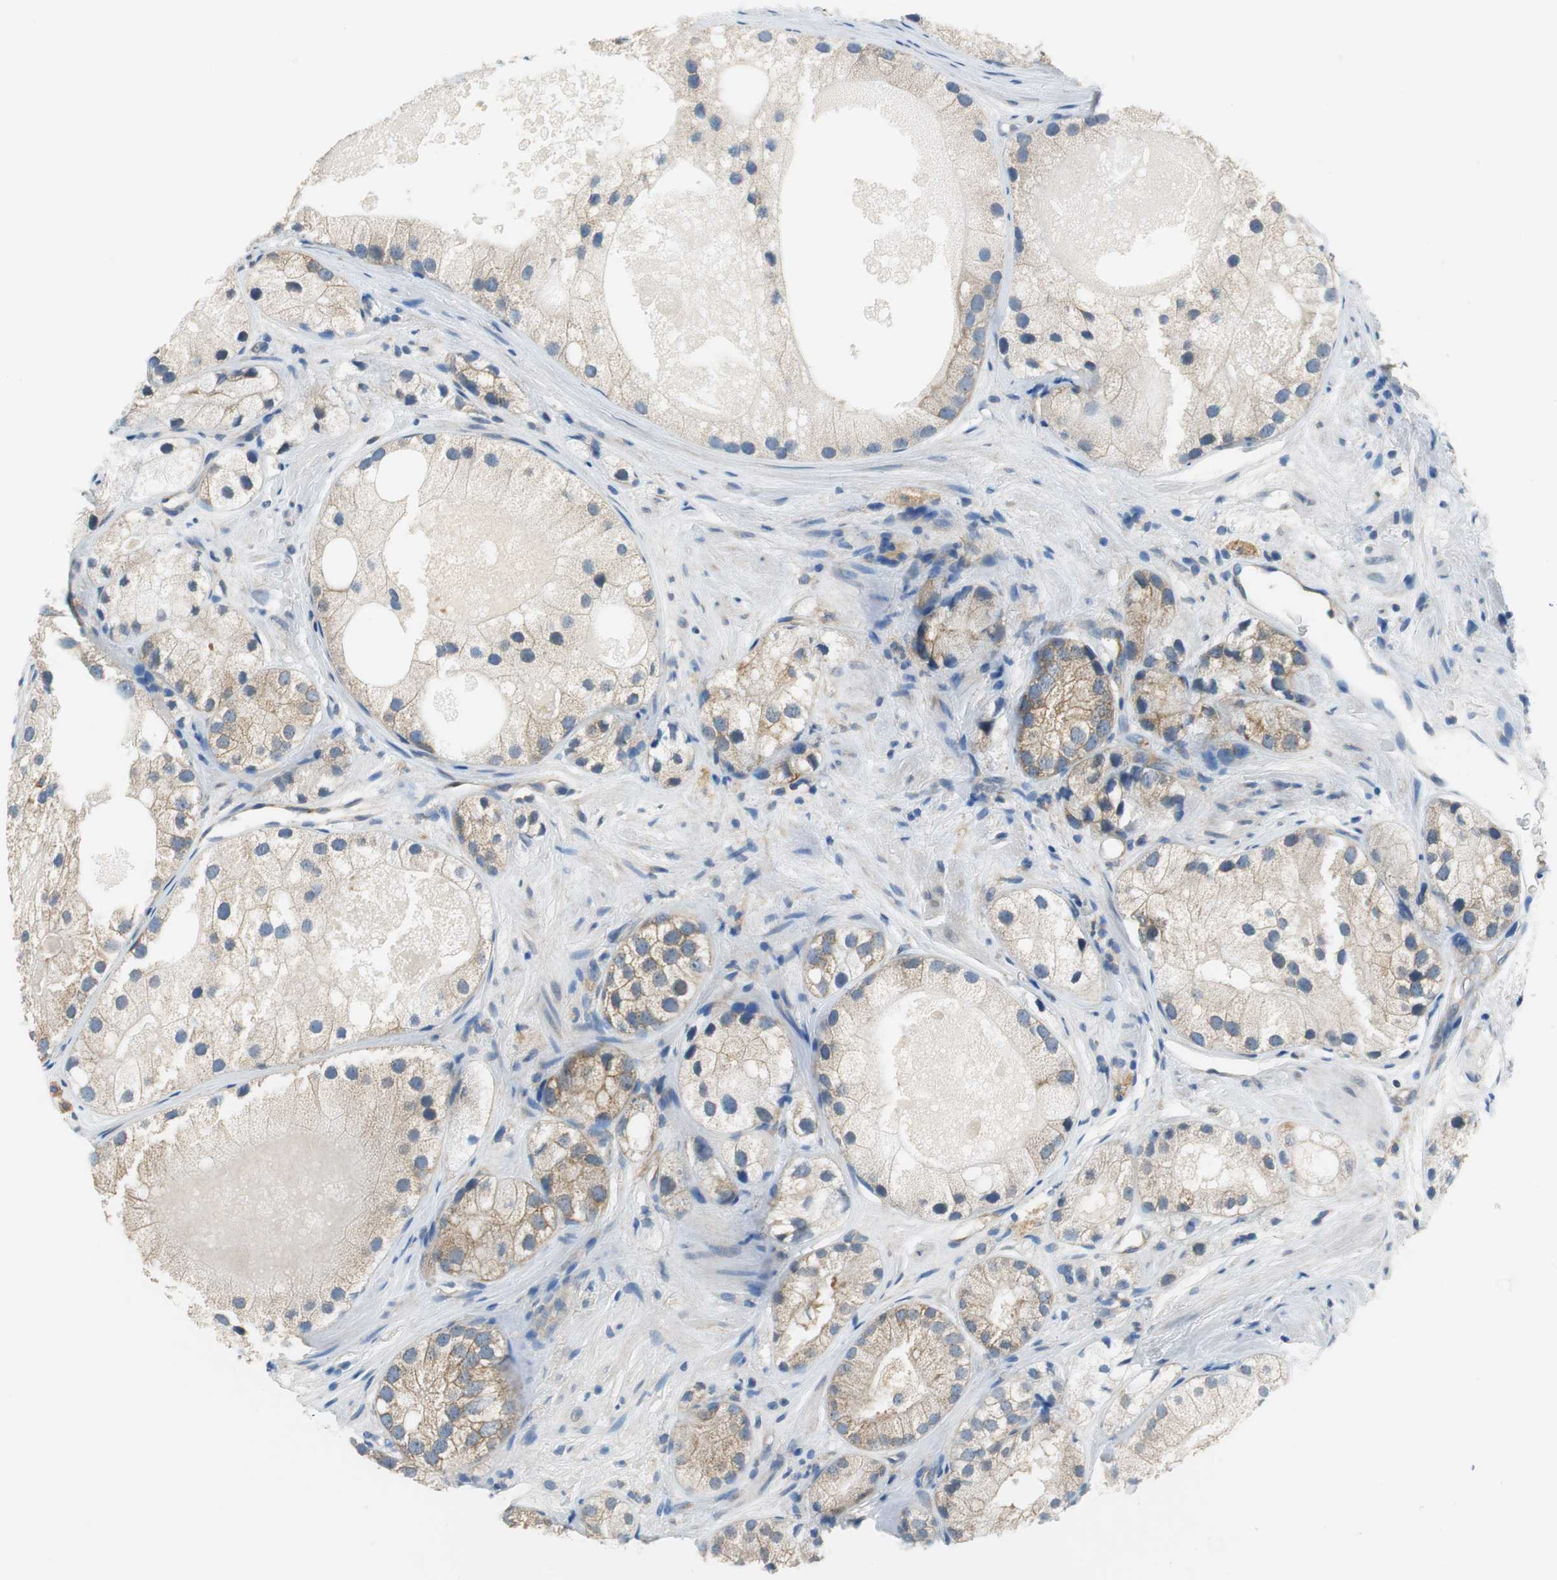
{"staining": {"intensity": "moderate", "quantity": ">75%", "location": "cytoplasmic/membranous"}, "tissue": "prostate cancer", "cell_type": "Tumor cells", "image_type": "cancer", "snomed": [{"axis": "morphology", "description": "Adenocarcinoma, Low grade"}, {"axis": "topography", "description": "Prostate"}], "caption": "Prostate low-grade adenocarcinoma stained with IHC exhibits moderate cytoplasmic/membranous positivity in about >75% of tumor cells. (Brightfield microscopy of DAB IHC at high magnification).", "gene": "CNOT3", "patient": {"sex": "male", "age": 69}}